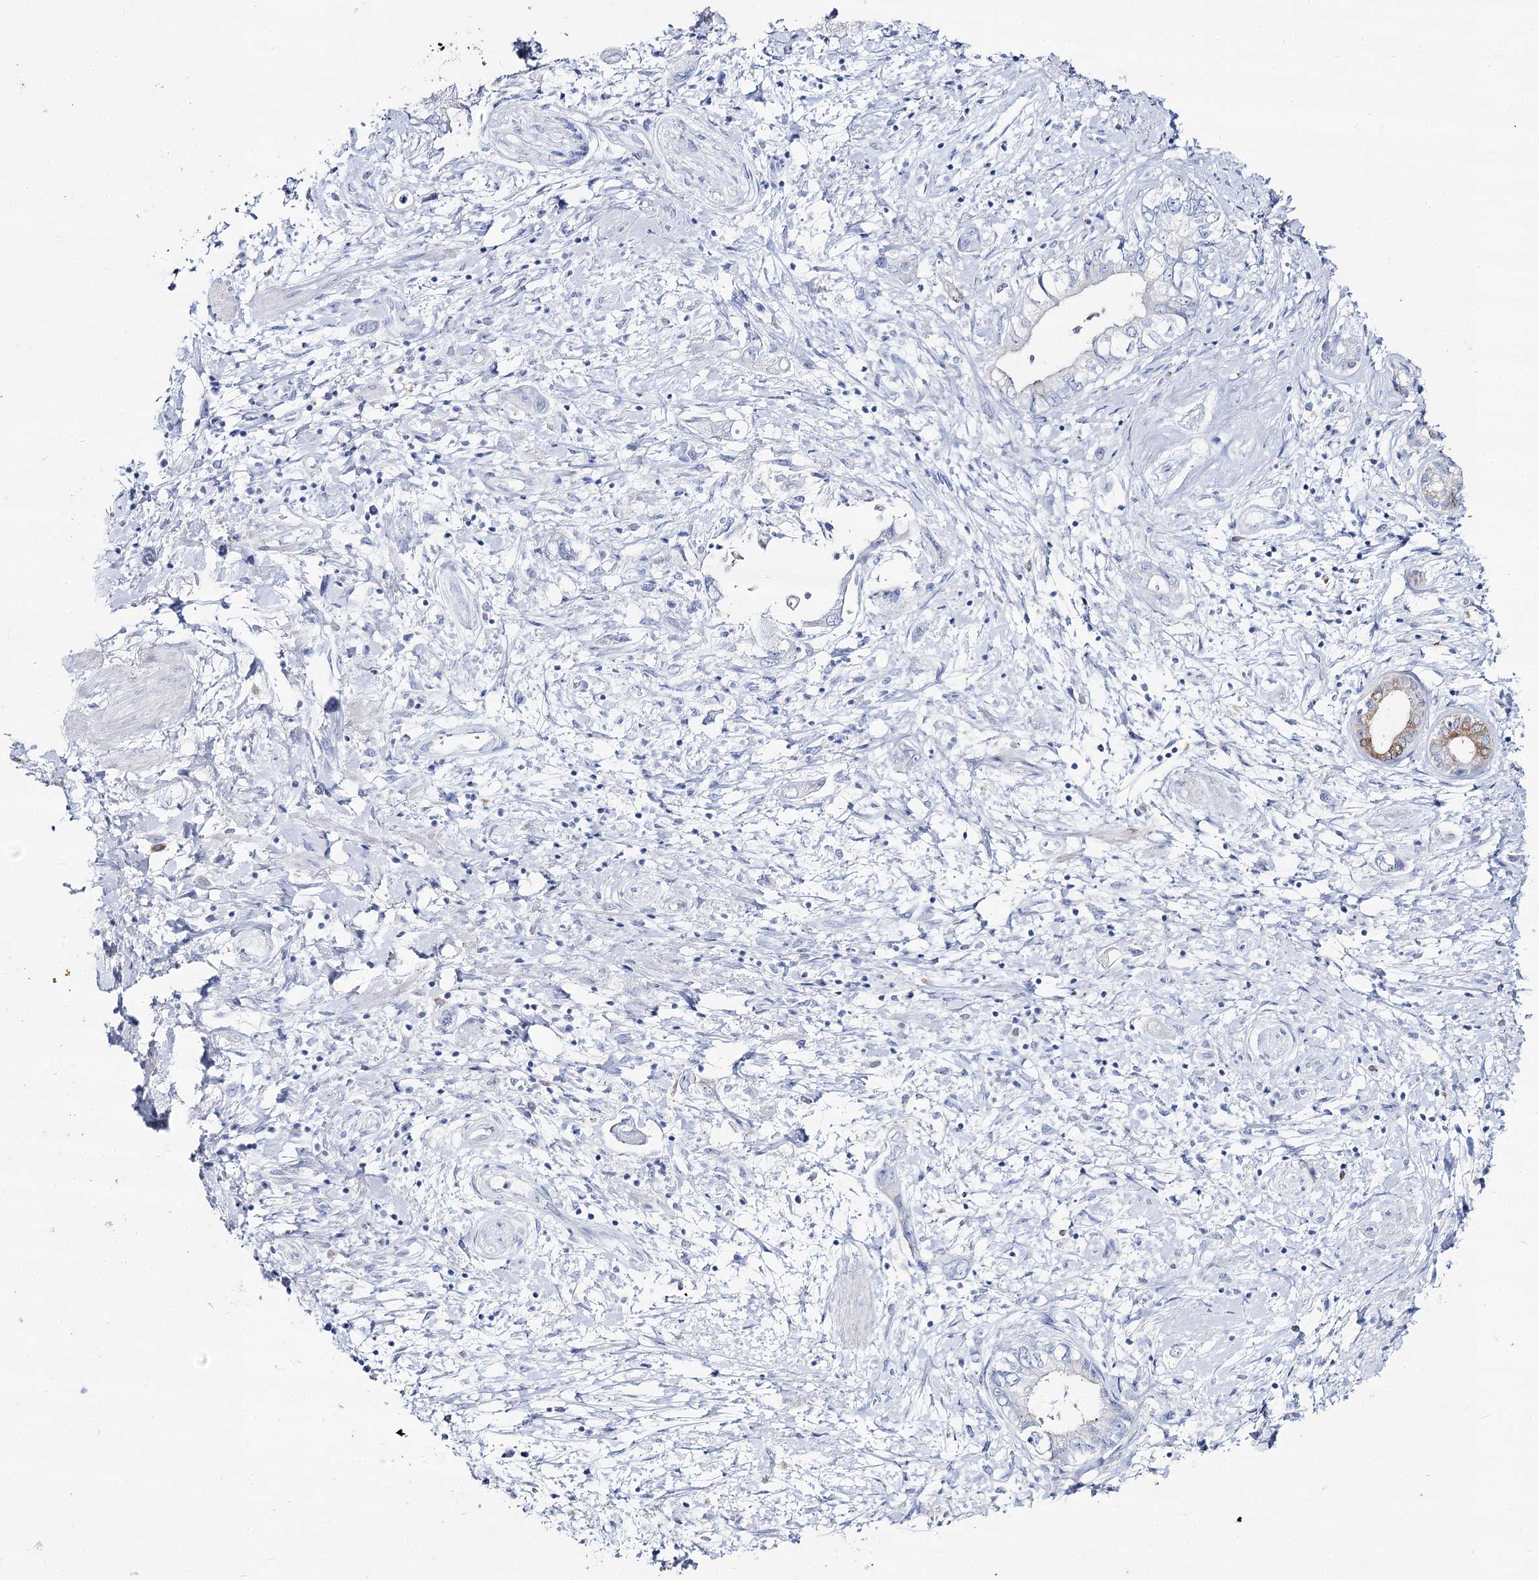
{"staining": {"intensity": "negative", "quantity": "none", "location": "none"}, "tissue": "pancreatic cancer", "cell_type": "Tumor cells", "image_type": "cancer", "snomed": [{"axis": "morphology", "description": "Adenocarcinoma, NOS"}, {"axis": "topography", "description": "Pancreas"}], "caption": "Tumor cells show no significant protein positivity in adenocarcinoma (pancreatic).", "gene": "SLC3A1", "patient": {"sex": "female", "age": 73}}